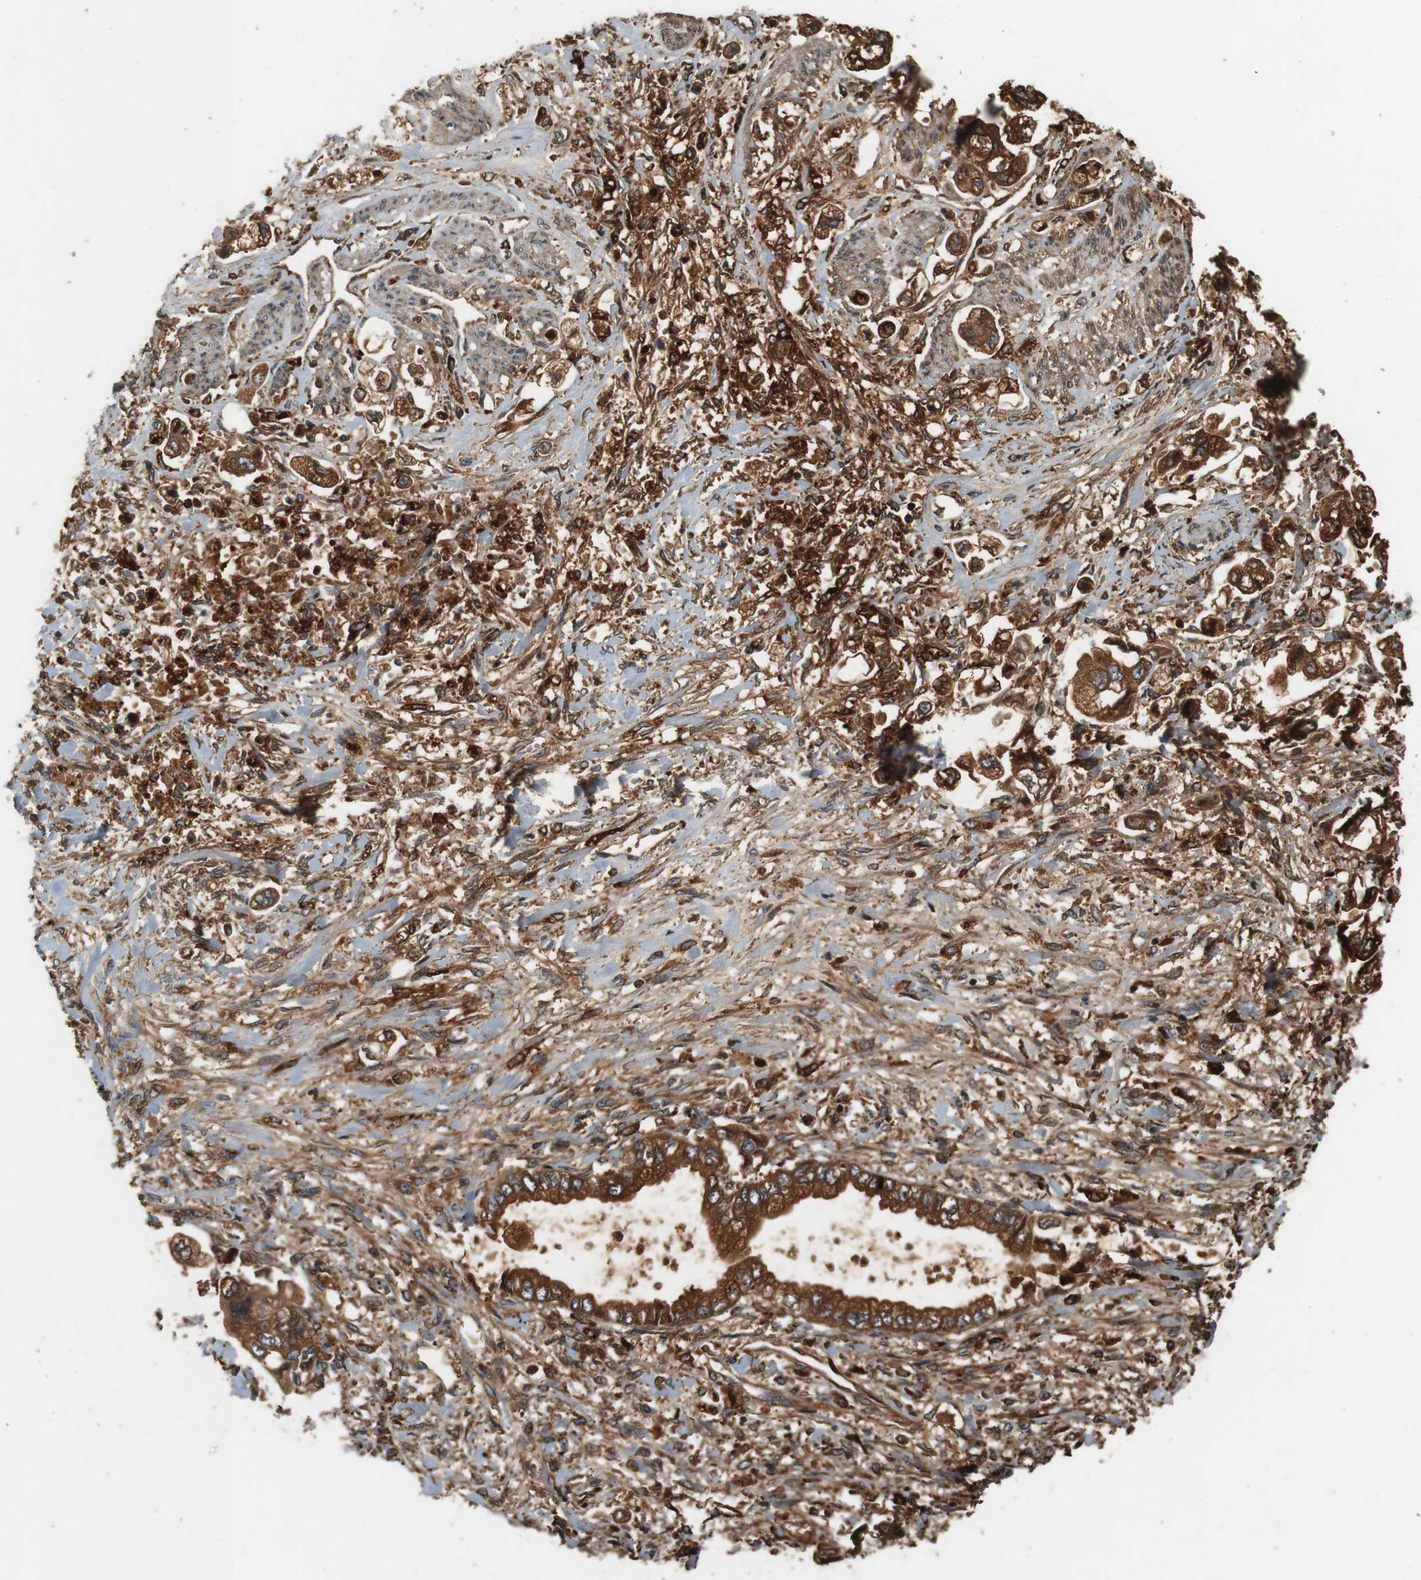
{"staining": {"intensity": "strong", "quantity": ">75%", "location": "cytoplasmic/membranous"}, "tissue": "stomach cancer", "cell_type": "Tumor cells", "image_type": "cancer", "snomed": [{"axis": "morphology", "description": "Normal tissue, NOS"}, {"axis": "morphology", "description": "Adenocarcinoma, NOS"}, {"axis": "topography", "description": "Stomach"}], "caption": "Immunohistochemistry (IHC) staining of stomach cancer, which shows high levels of strong cytoplasmic/membranous staining in approximately >75% of tumor cells indicating strong cytoplasmic/membranous protein positivity. The staining was performed using DAB (3,3'-diaminobenzidine) (brown) for protein detection and nuclei were counterstained in hematoxylin (blue).", "gene": "TXNRD1", "patient": {"sex": "male", "age": 62}}